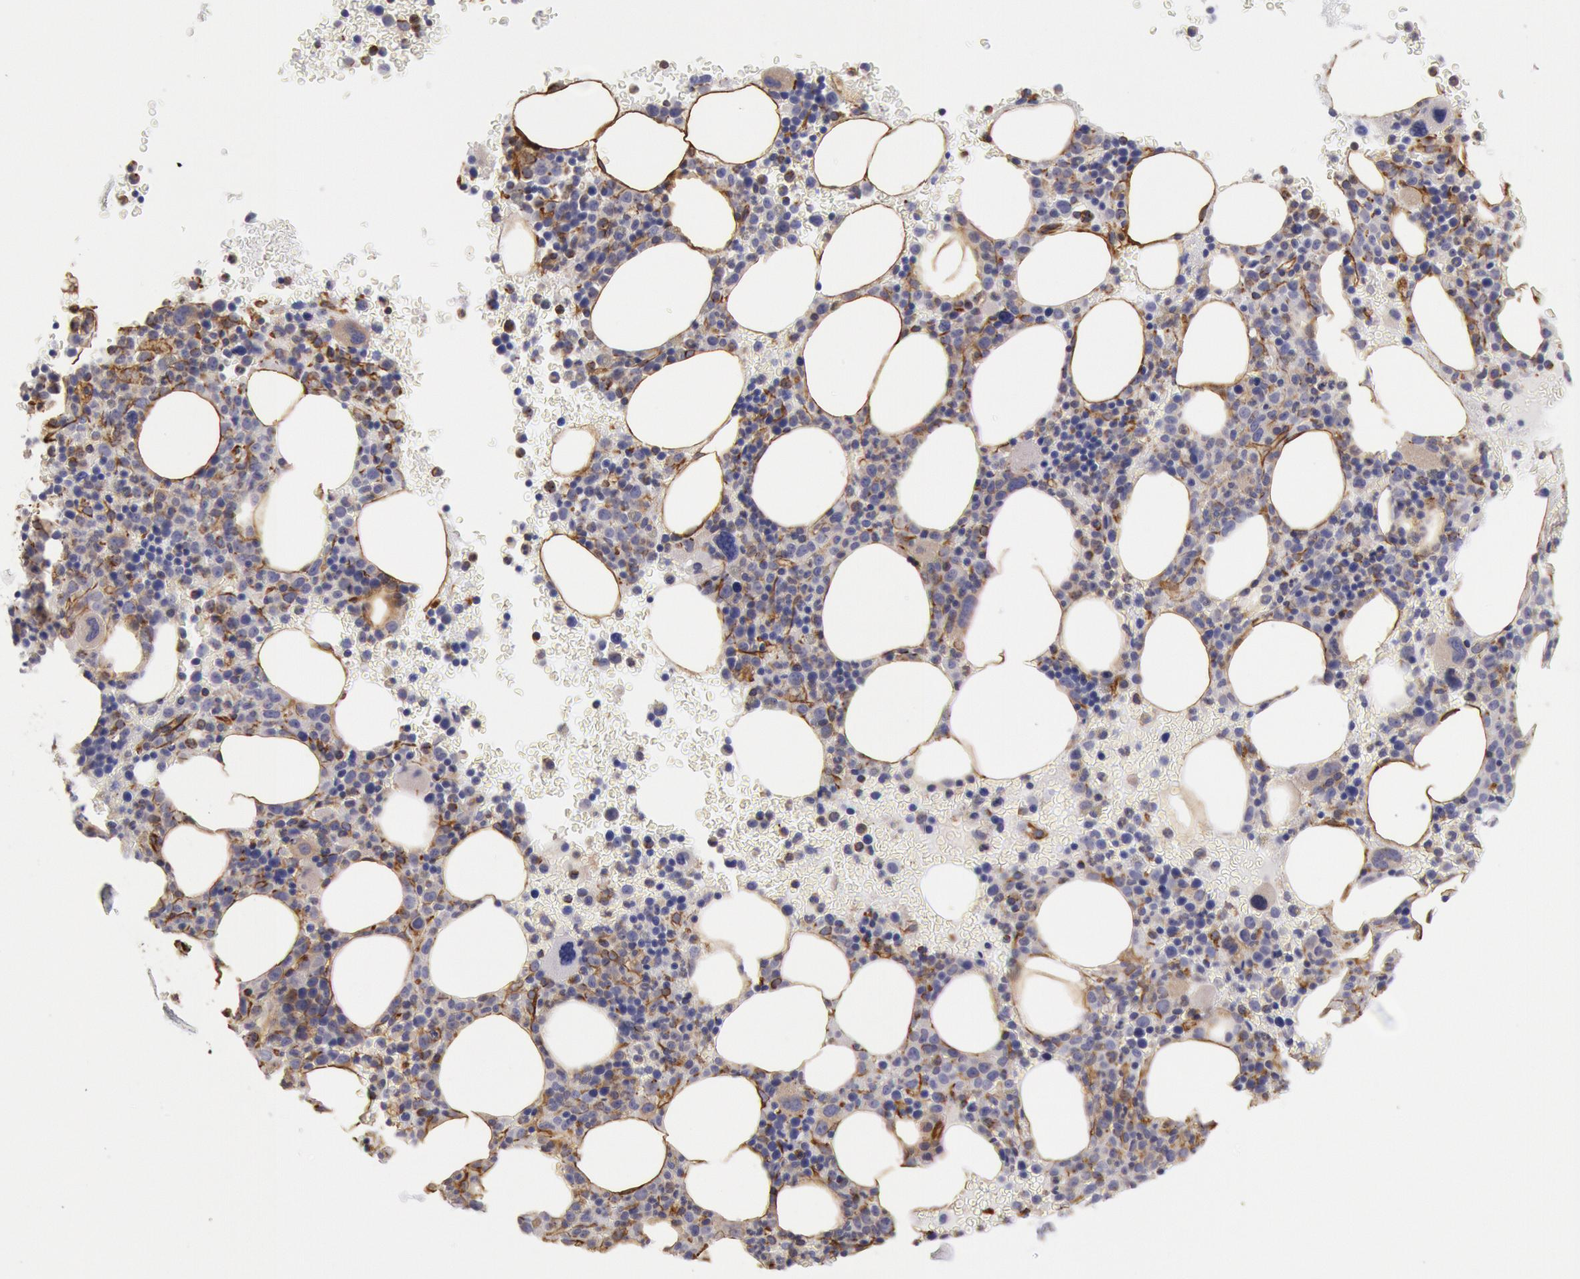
{"staining": {"intensity": "moderate", "quantity": "<25%", "location": "cytoplasmic/membranous"}, "tissue": "bone marrow", "cell_type": "Hematopoietic cells", "image_type": "normal", "snomed": [{"axis": "morphology", "description": "Normal tissue, NOS"}, {"axis": "topography", "description": "Bone marrow"}], "caption": "An immunohistochemistry histopathology image of unremarkable tissue is shown. Protein staining in brown highlights moderate cytoplasmic/membranous positivity in bone marrow within hematopoietic cells.", "gene": "RNF139", "patient": {"sex": "male", "age": 69}}